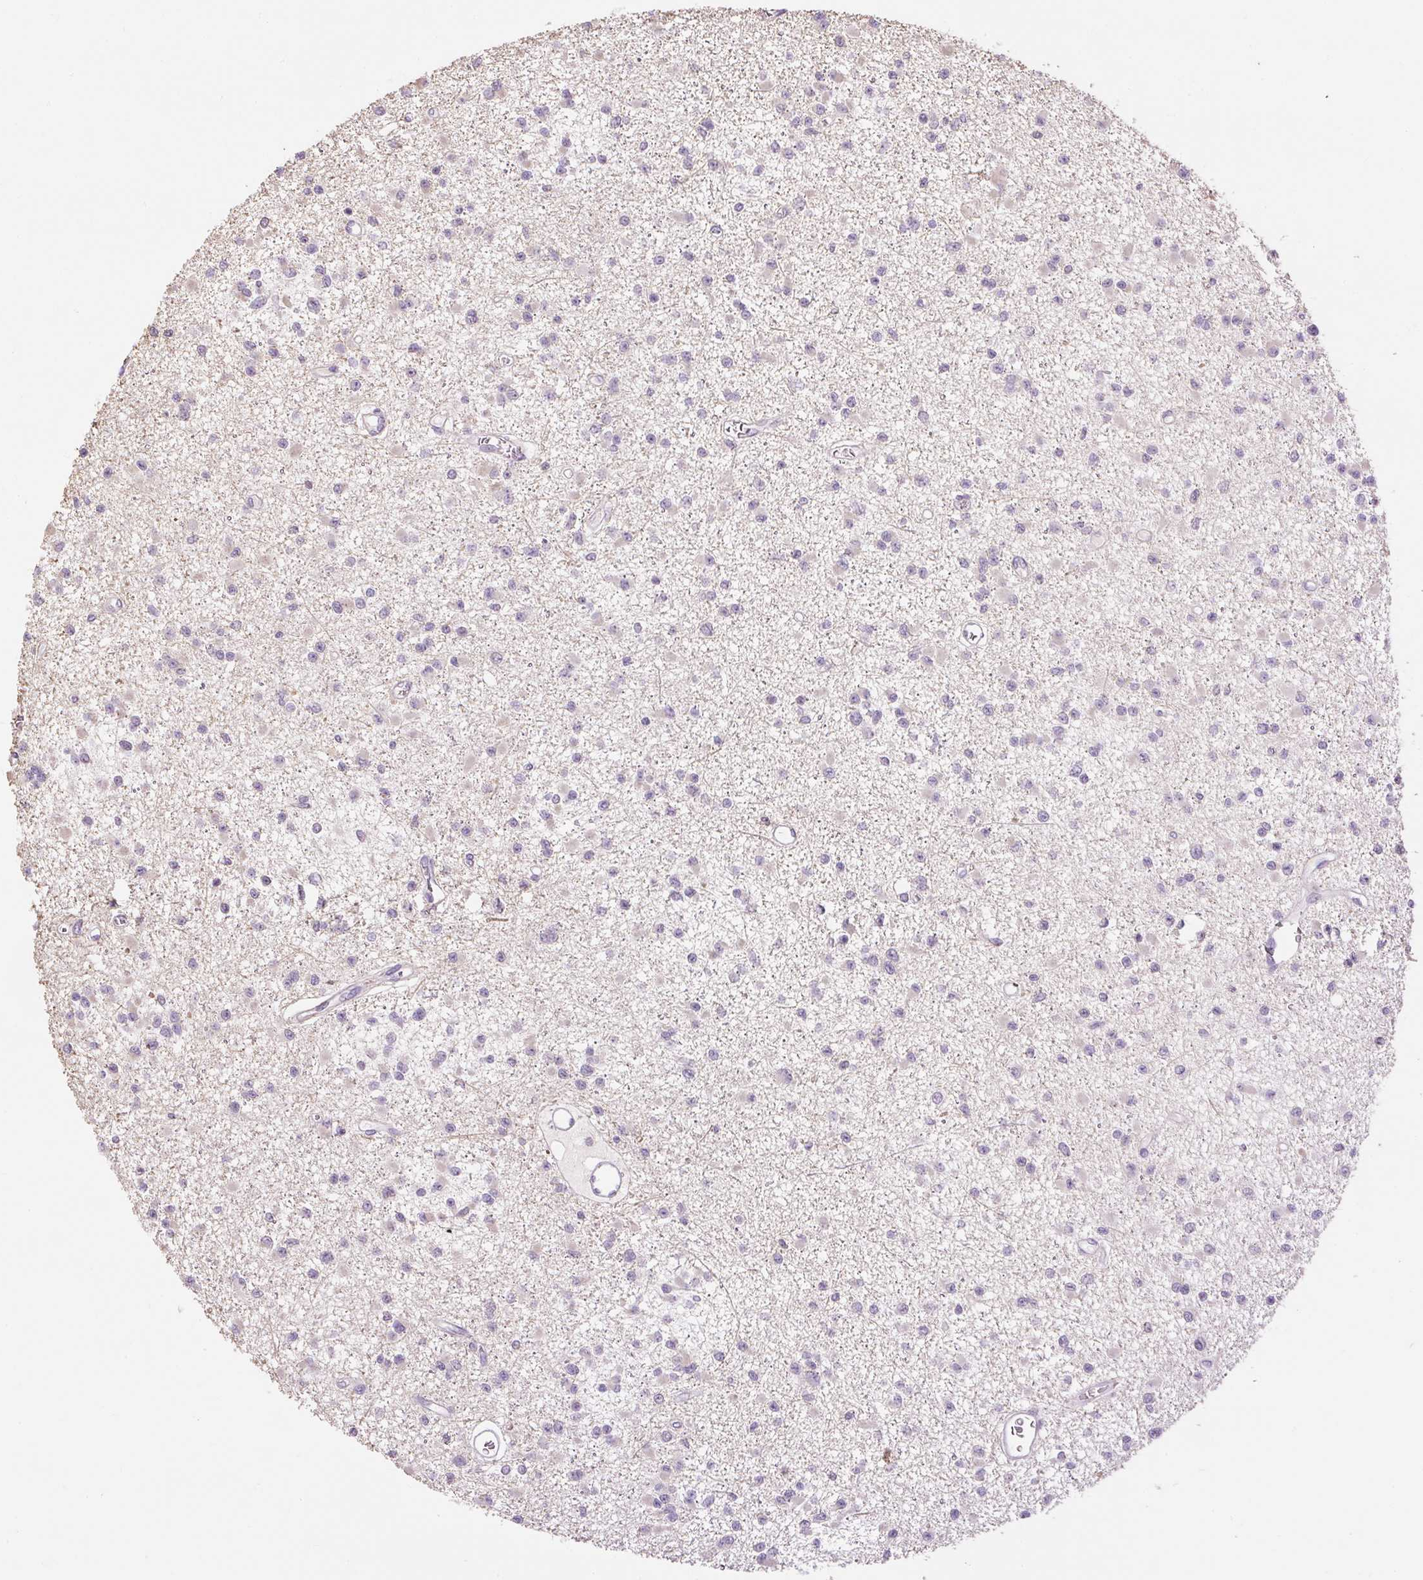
{"staining": {"intensity": "negative", "quantity": "none", "location": "none"}, "tissue": "glioma", "cell_type": "Tumor cells", "image_type": "cancer", "snomed": [{"axis": "morphology", "description": "Glioma, malignant, Low grade"}, {"axis": "topography", "description": "Brain"}], "caption": "An immunohistochemistry image of glioma is shown. There is no staining in tumor cells of glioma.", "gene": "RACGAP1", "patient": {"sex": "female", "age": 22}}